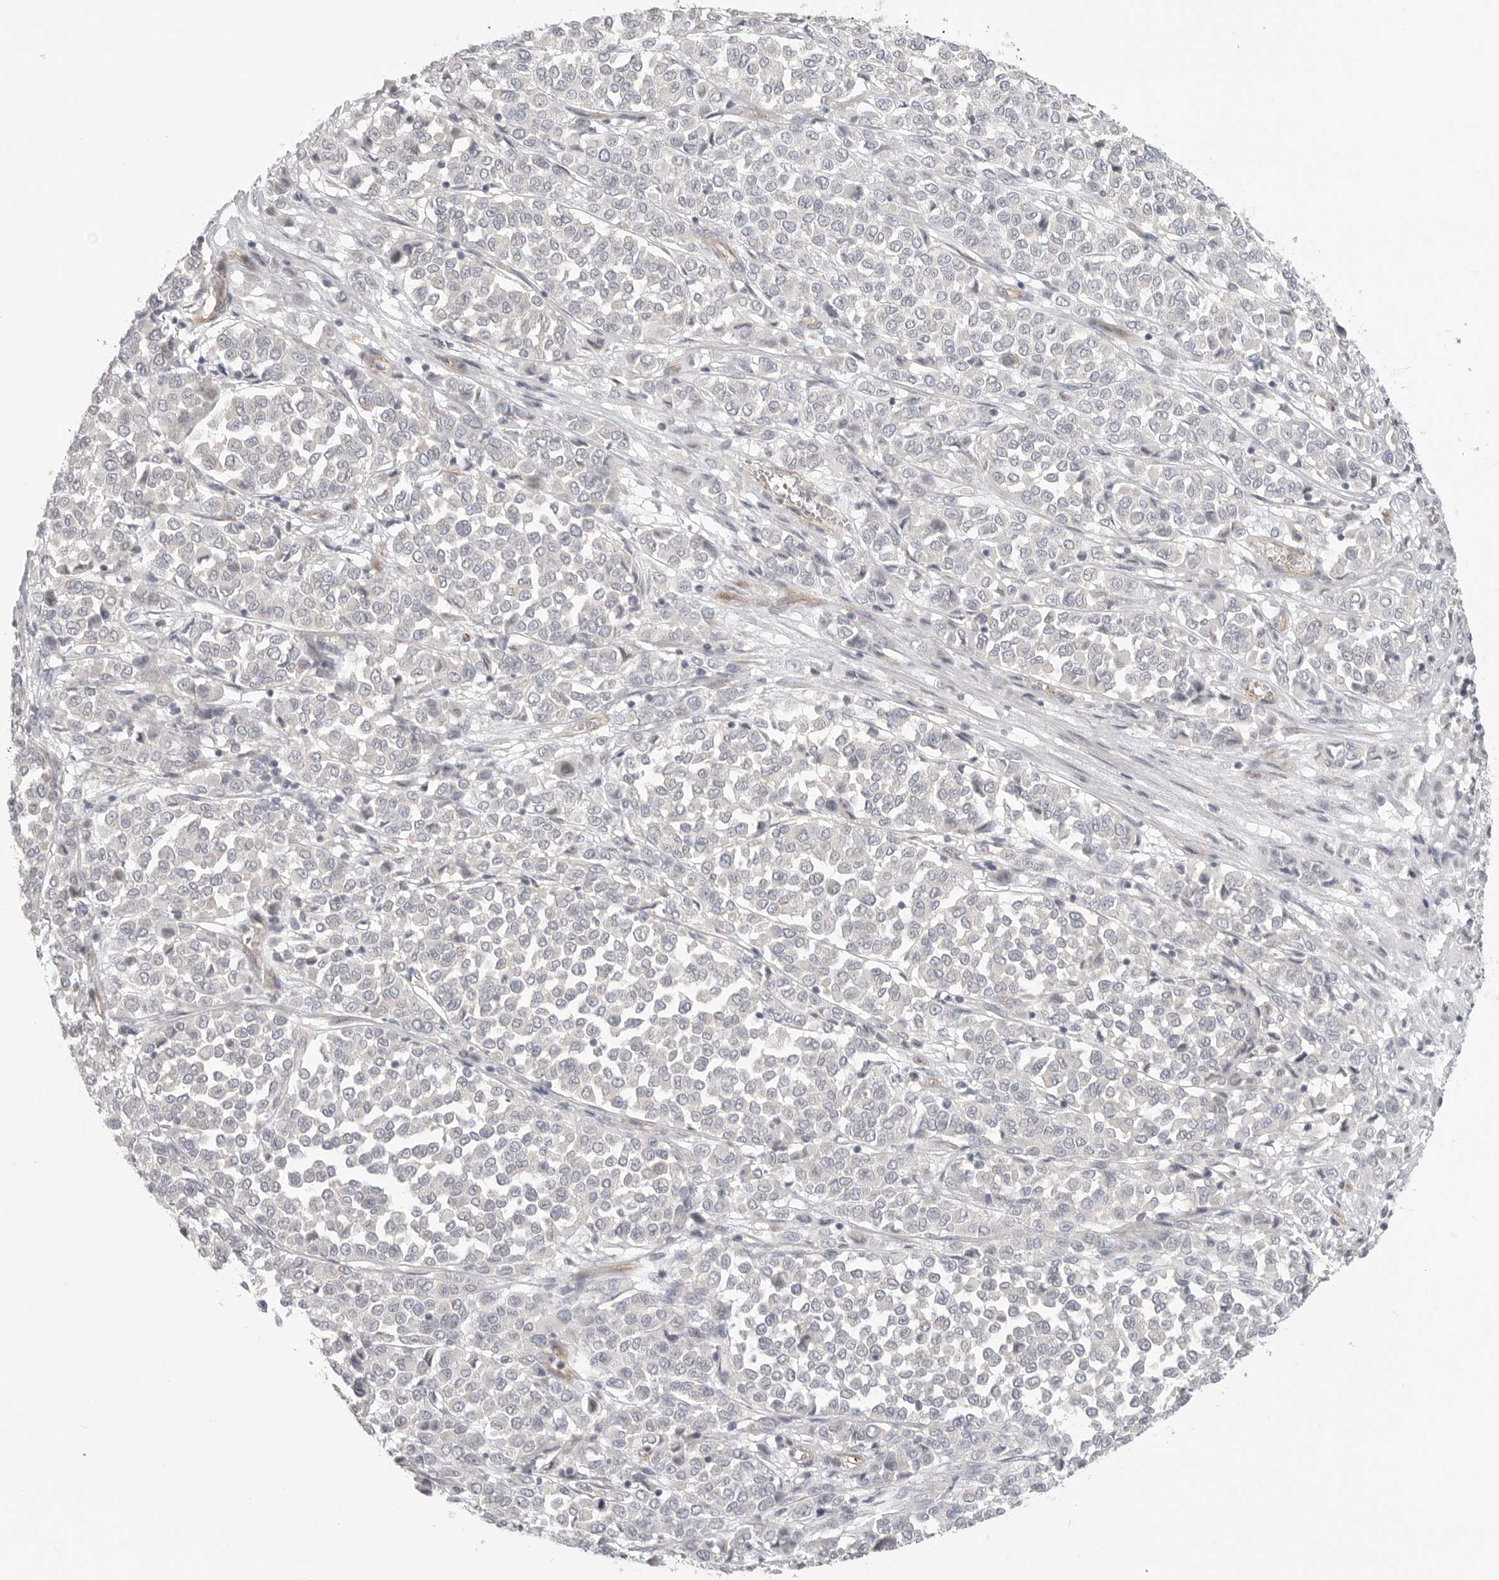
{"staining": {"intensity": "negative", "quantity": "none", "location": "none"}, "tissue": "melanoma", "cell_type": "Tumor cells", "image_type": "cancer", "snomed": [{"axis": "morphology", "description": "Malignant melanoma, Metastatic site"}, {"axis": "topography", "description": "Pancreas"}], "caption": "Tumor cells are negative for protein expression in human melanoma. (Stains: DAB immunohistochemistry (IHC) with hematoxylin counter stain, Microscopy: brightfield microscopy at high magnification).", "gene": "STAB2", "patient": {"sex": "female", "age": 30}}